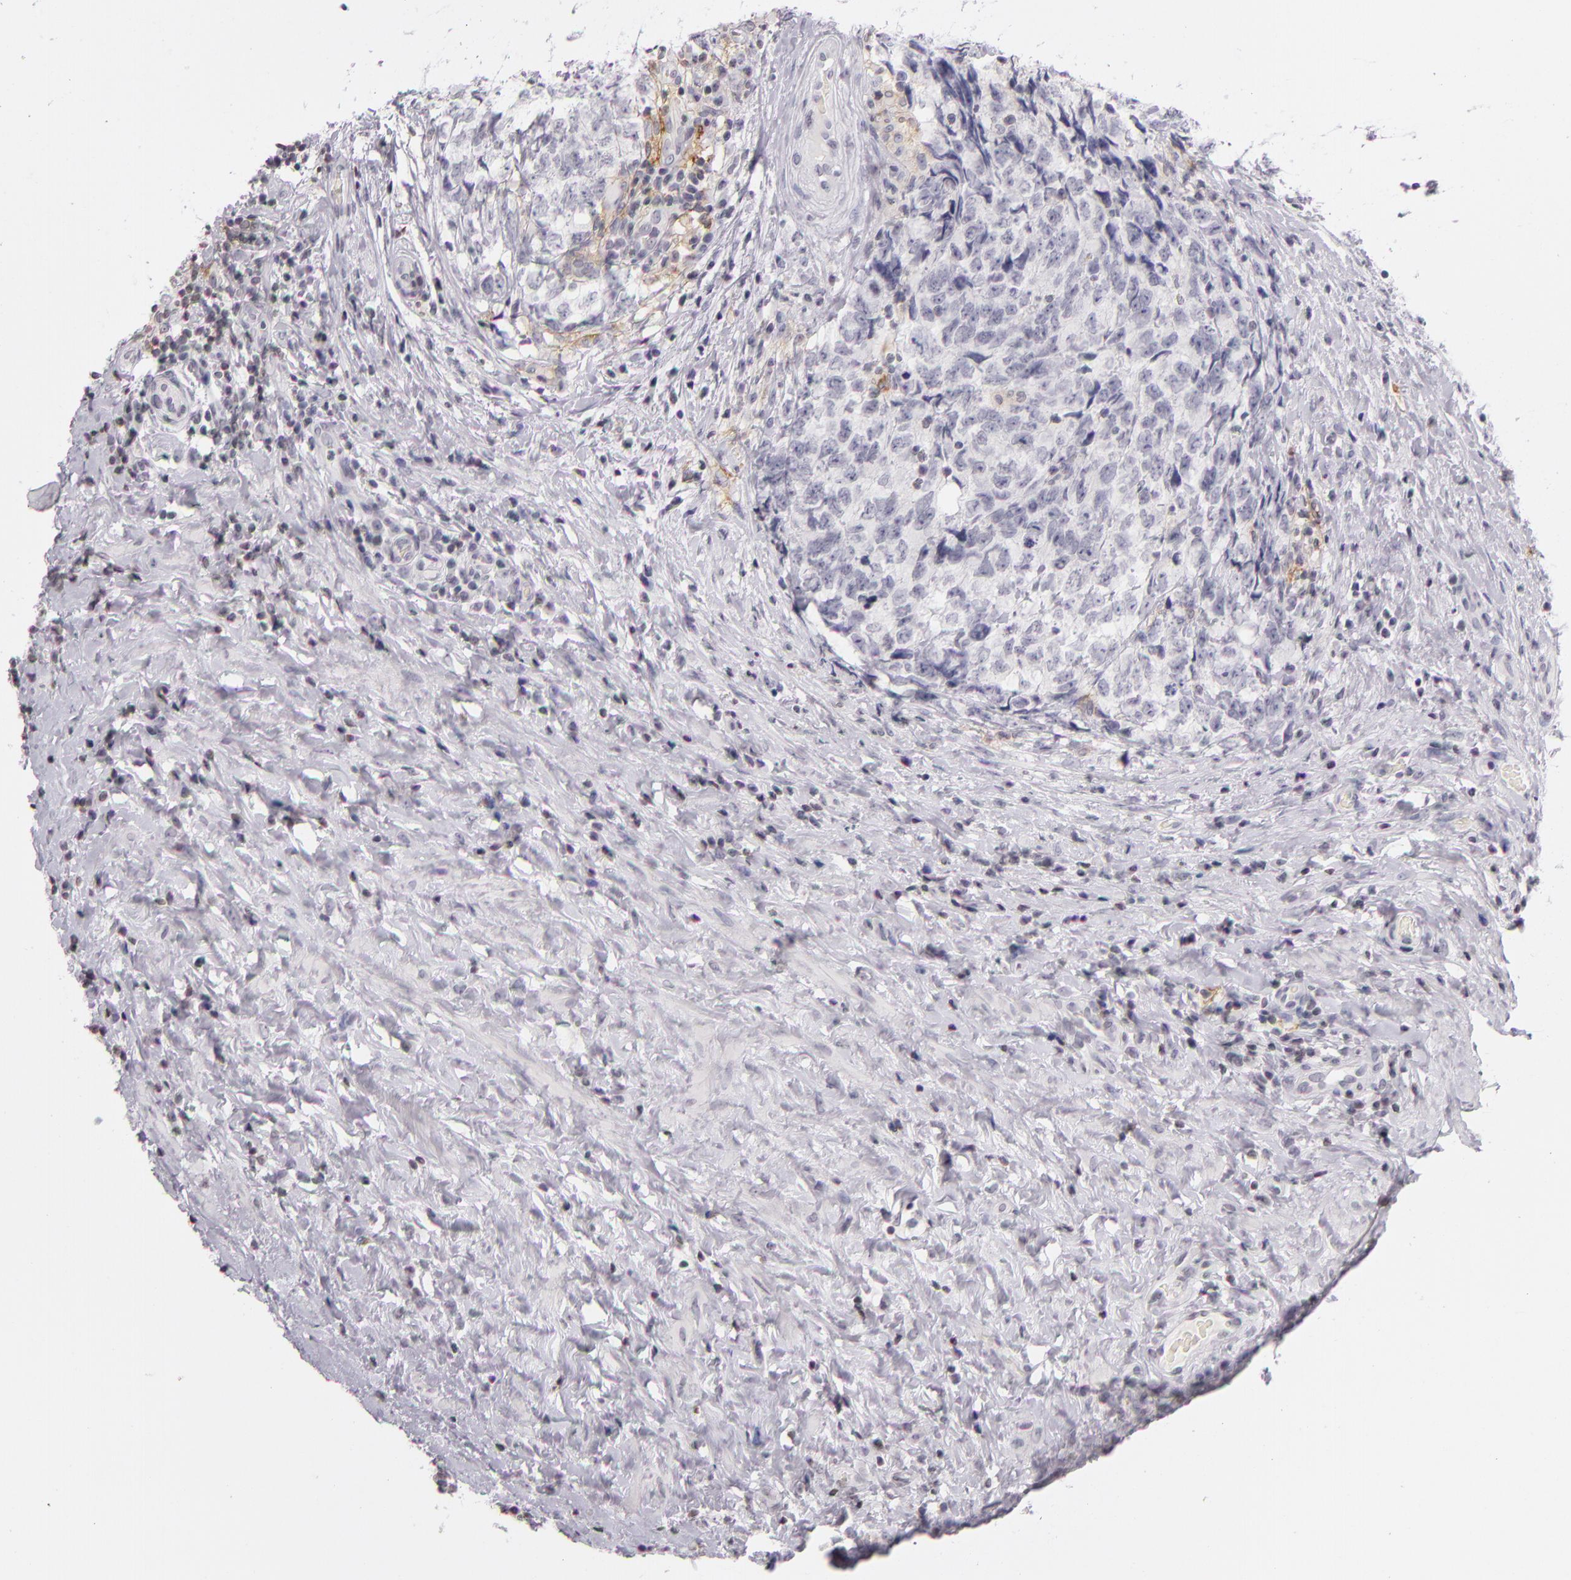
{"staining": {"intensity": "negative", "quantity": "none", "location": "none"}, "tissue": "testis cancer", "cell_type": "Tumor cells", "image_type": "cancer", "snomed": [{"axis": "morphology", "description": "Carcinoma, Embryonal, NOS"}, {"axis": "topography", "description": "Testis"}], "caption": "The photomicrograph reveals no significant staining in tumor cells of embryonal carcinoma (testis).", "gene": "CD40", "patient": {"sex": "male", "age": 31}}